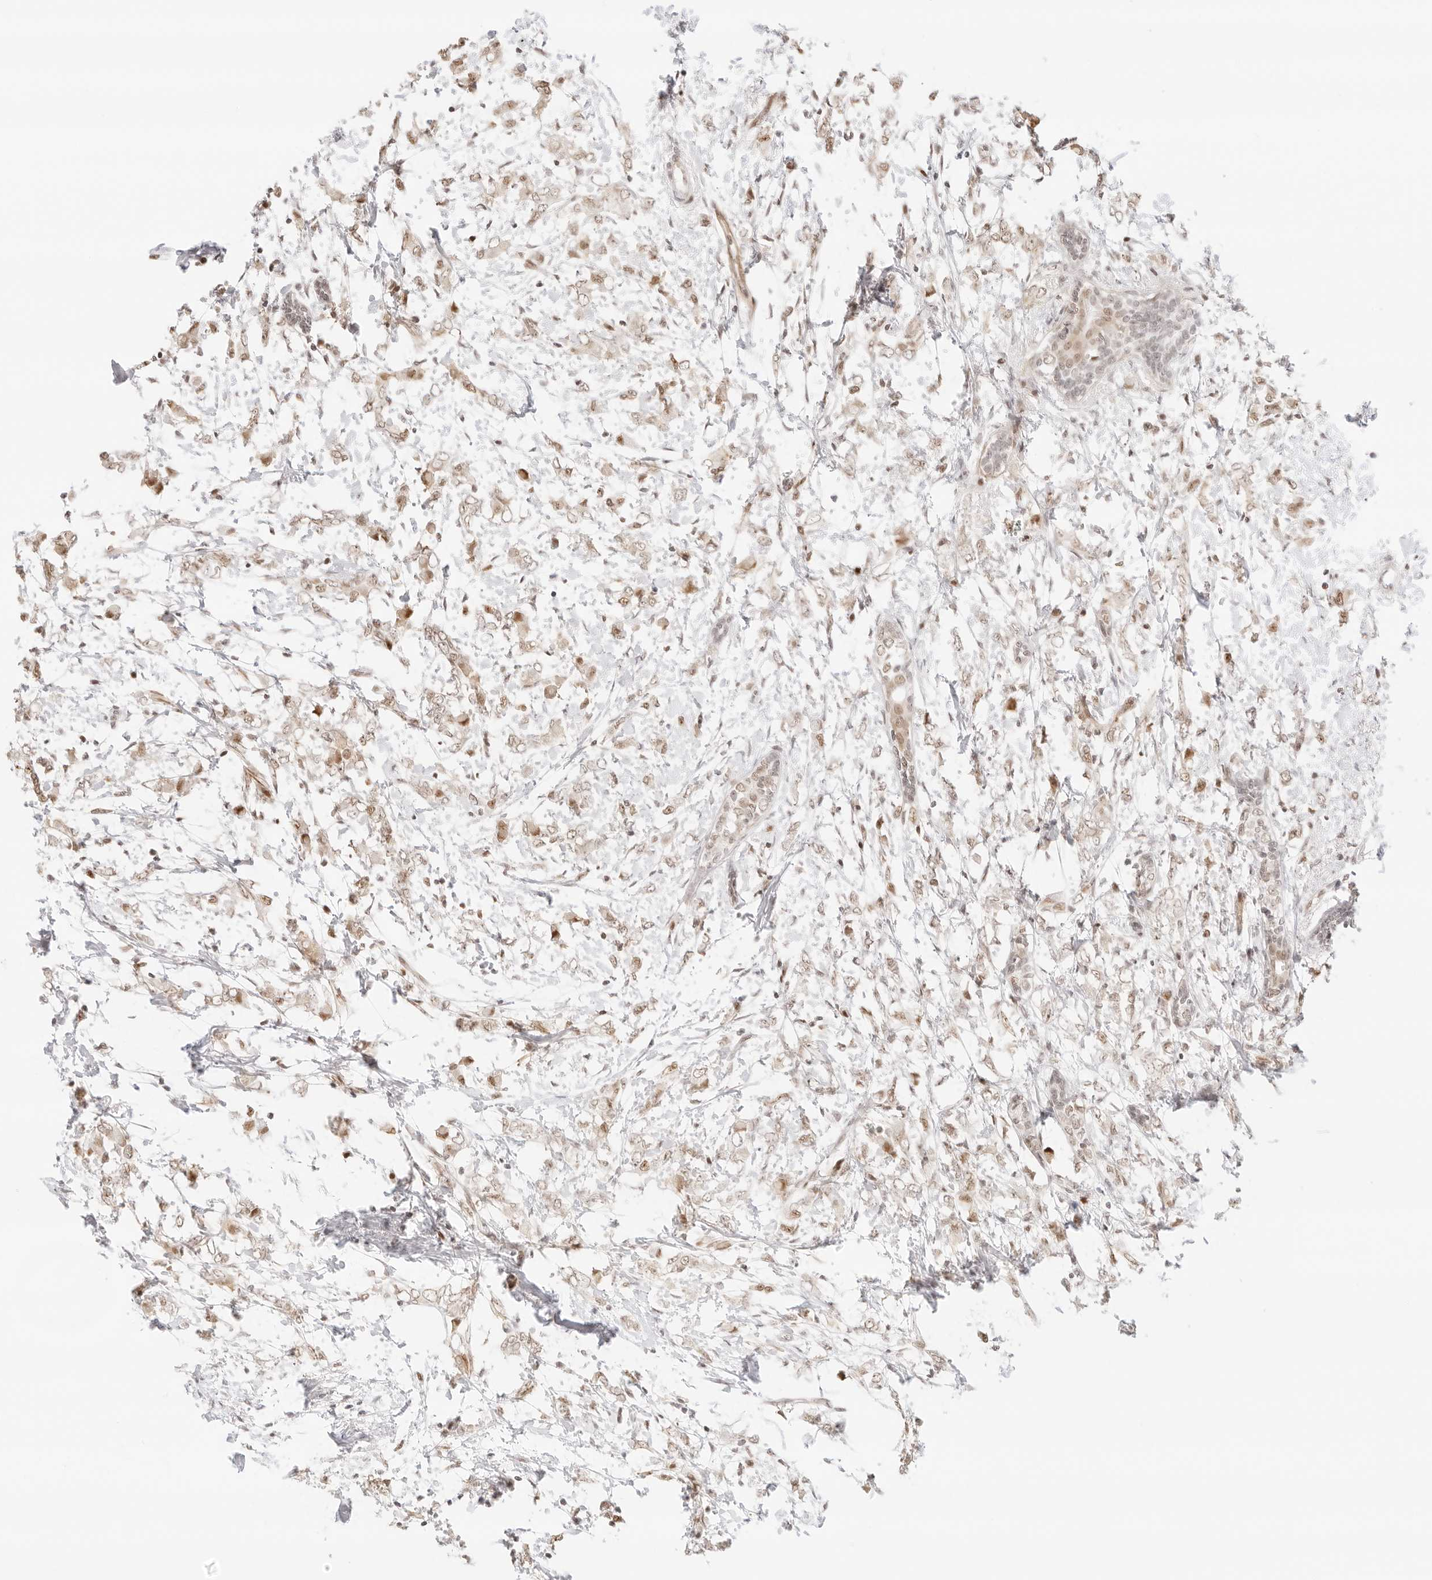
{"staining": {"intensity": "weak", "quantity": ">75%", "location": "nuclear"}, "tissue": "breast cancer", "cell_type": "Tumor cells", "image_type": "cancer", "snomed": [{"axis": "morphology", "description": "Normal tissue, NOS"}, {"axis": "morphology", "description": "Lobular carcinoma"}, {"axis": "topography", "description": "Breast"}], "caption": "This is an image of immunohistochemistry (IHC) staining of breast lobular carcinoma, which shows weak expression in the nuclear of tumor cells.", "gene": "ITGA6", "patient": {"sex": "female", "age": 47}}